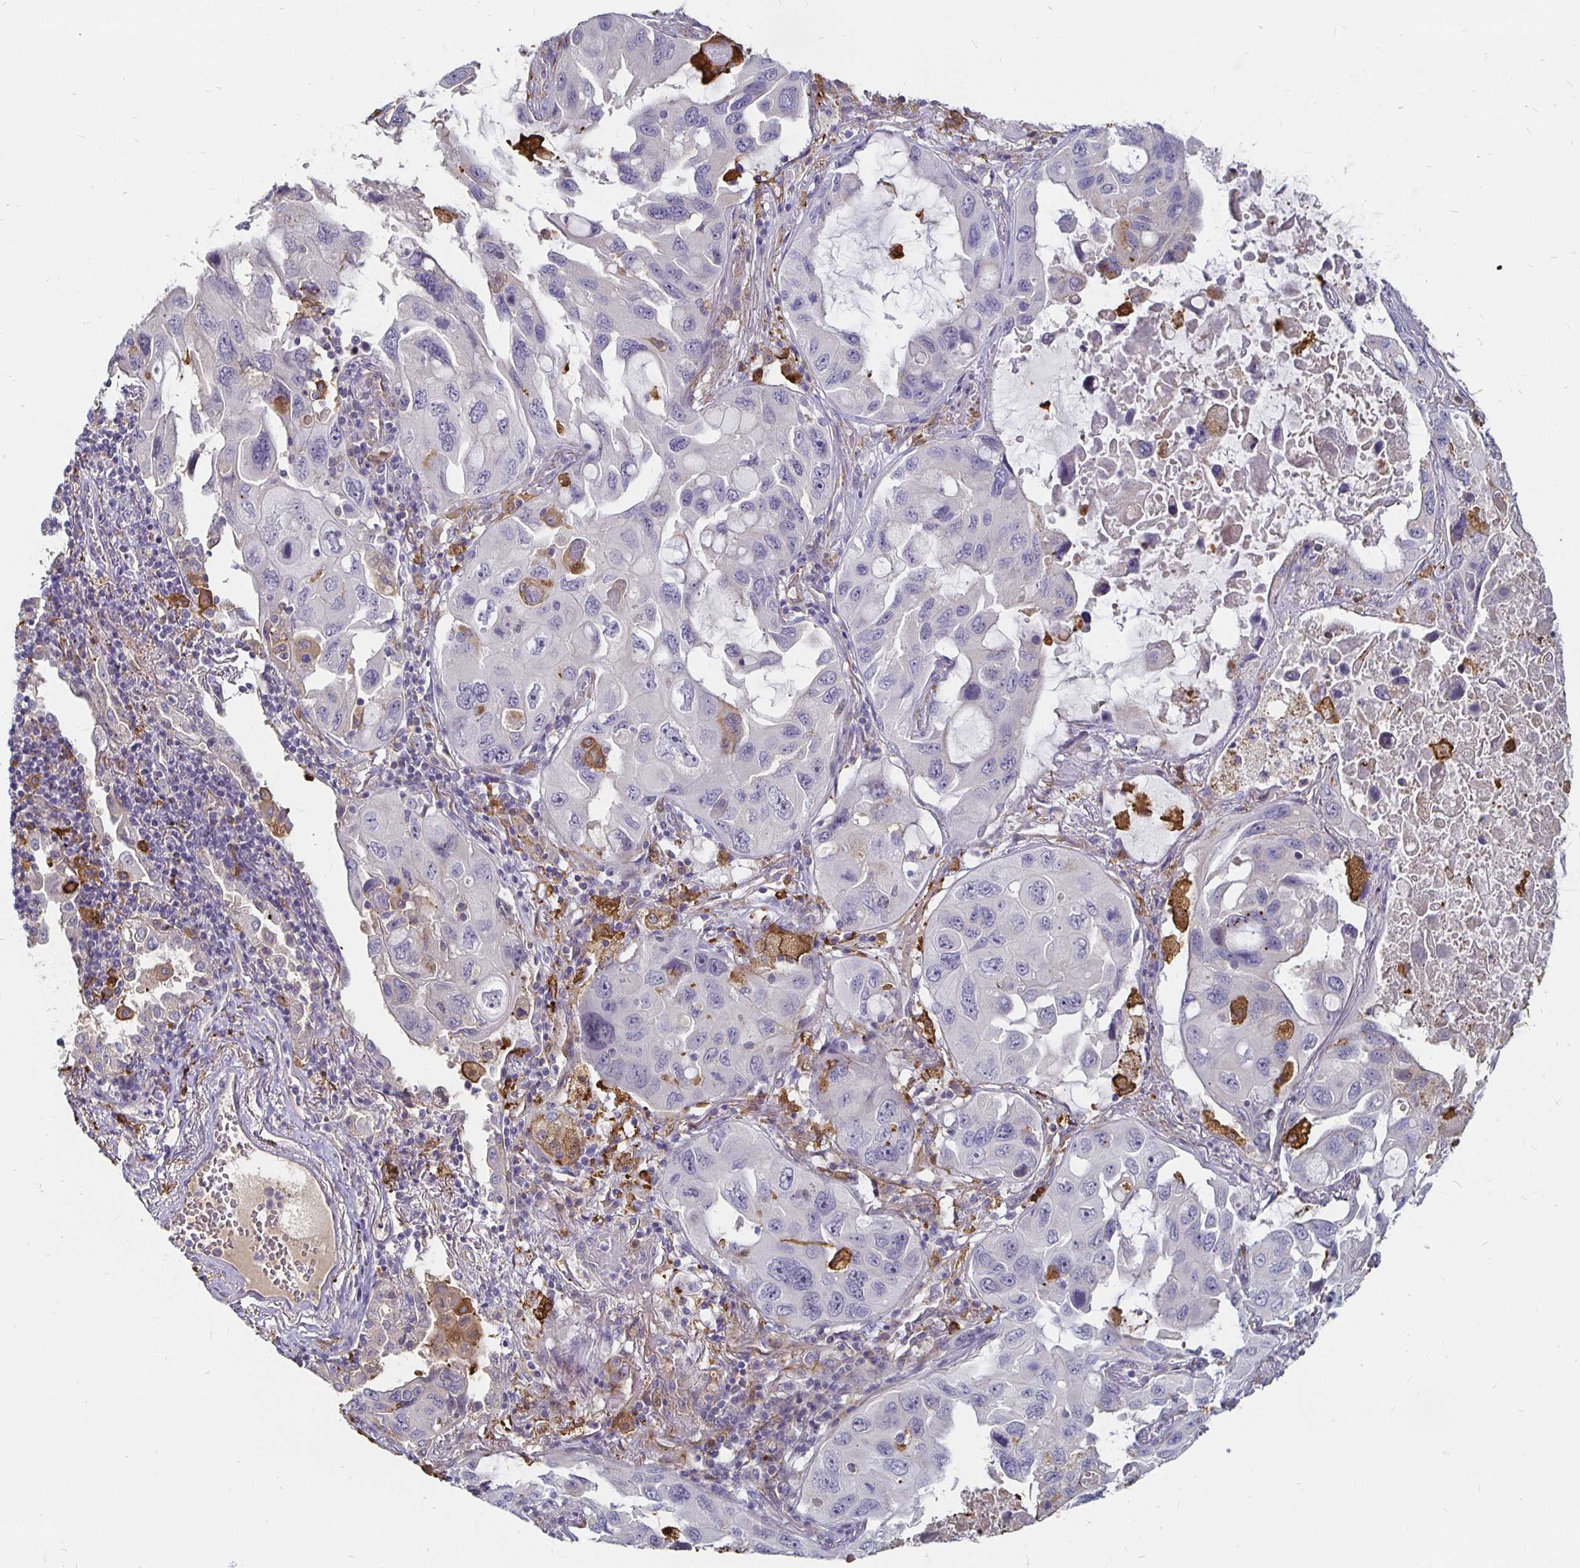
{"staining": {"intensity": "moderate", "quantity": "<25%", "location": "cytoplasmic/membranous"}, "tissue": "lung cancer", "cell_type": "Tumor cells", "image_type": "cancer", "snomed": [{"axis": "morphology", "description": "Squamous cell carcinoma, NOS"}, {"axis": "topography", "description": "Lung"}], "caption": "Immunohistochemistry (IHC) (DAB (3,3'-diaminobenzidine)) staining of squamous cell carcinoma (lung) shows moderate cytoplasmic/membranous protein staining in approximately <25% of tumor cells.", "gene": "CCDC85A", "patient": {"sex": "female", "age": 73}}